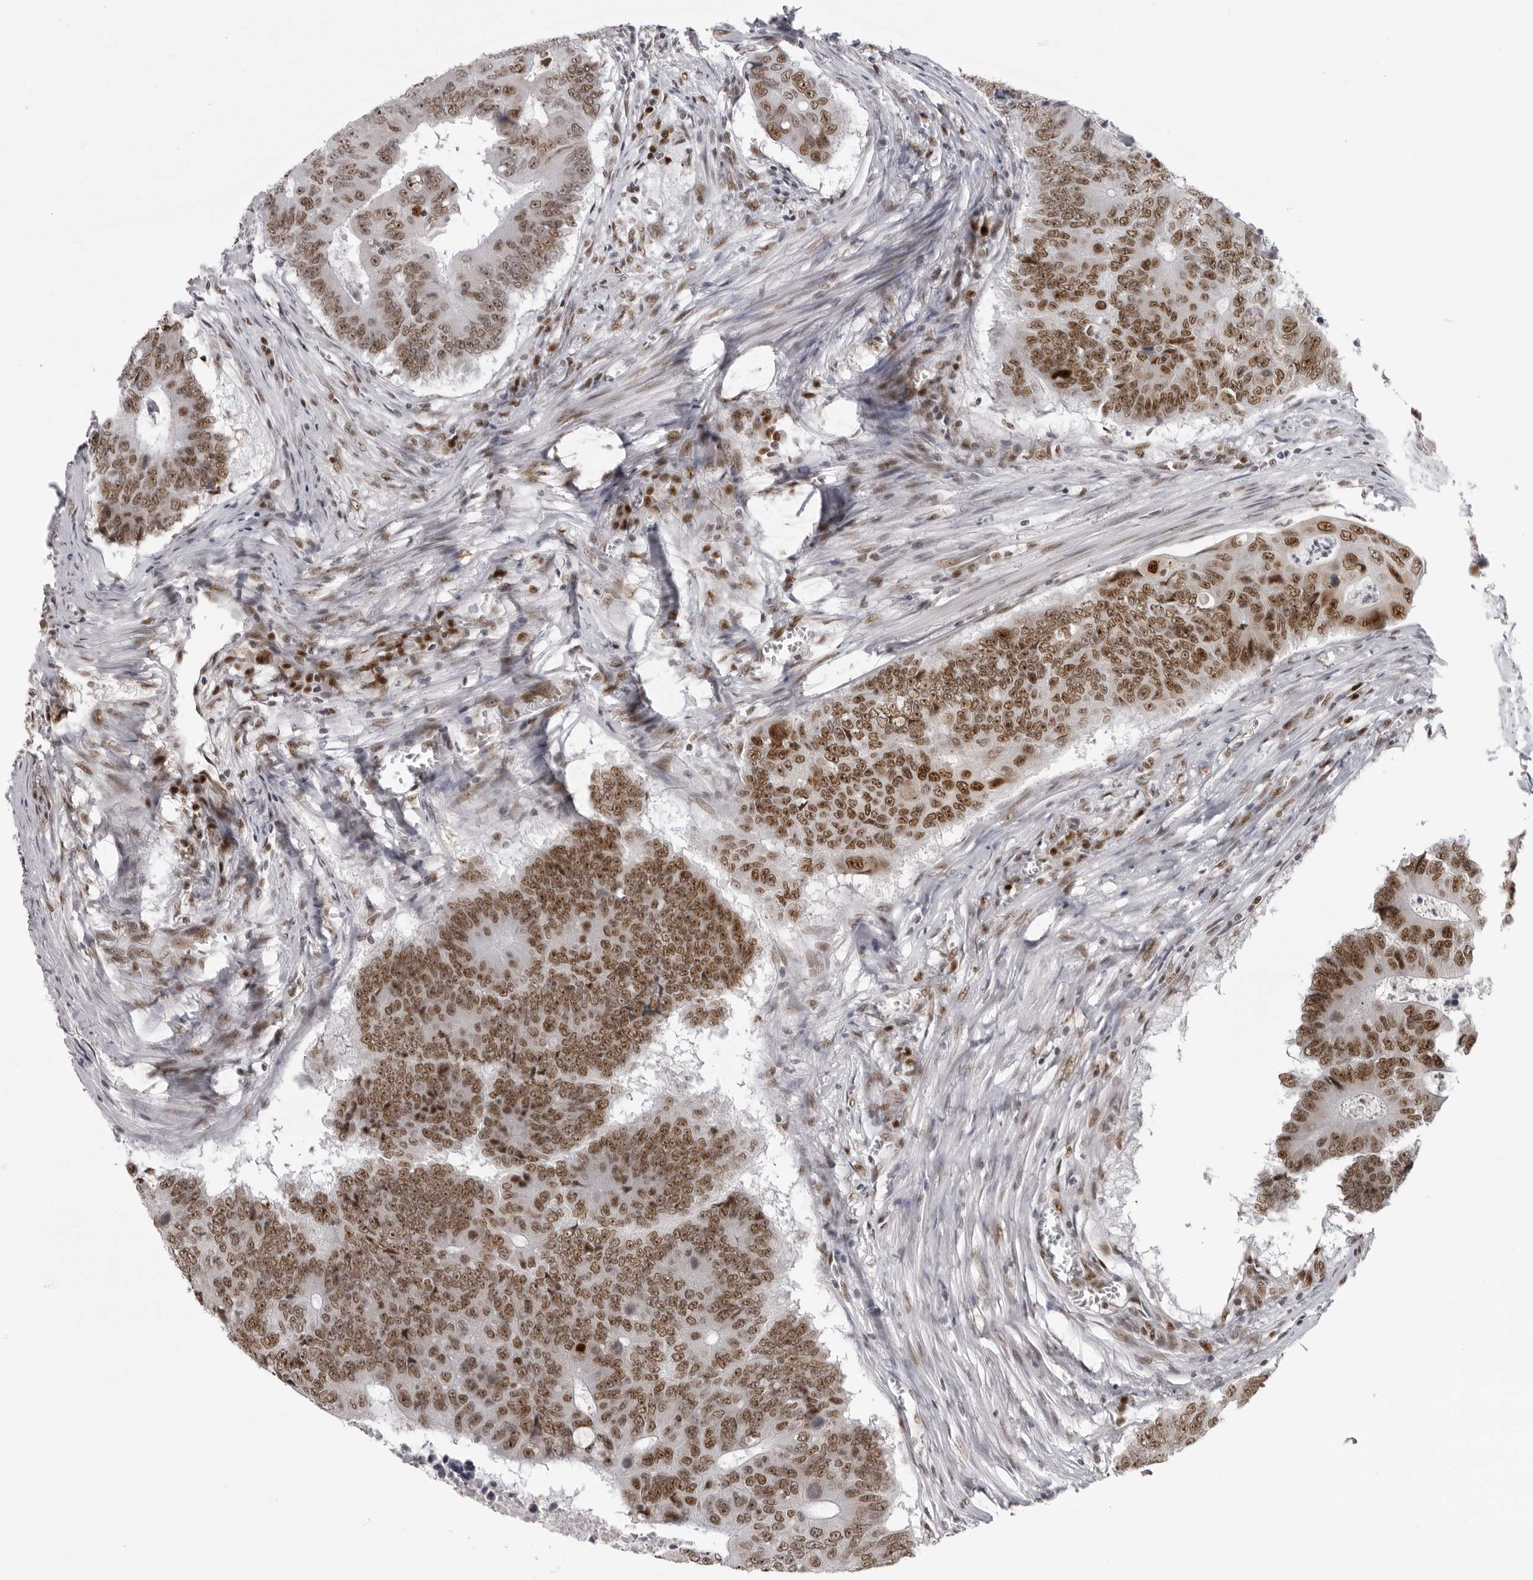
{"staining": {"intensity": "moderate", "quantity": ">75%", "location": "nuclear"}, "tissue": "colorectal cancer", "cell_type": "Tumor cells", "image_type": "cancer", "snomed": [{"axis": "morphology", "description": "Adenocarcinoma, NOS"}, {"axis": "topography", "description": "Colon"}], "caption": "This image displays adenocarcinoma (colorectal) stained with IHC to label a protein in brown. The nuclear of tumor cells show moderate positivity for the protein. Nuclei are counter-stained blue.", "gene": "HEXIM2", "patient": {"sex": "male", "age": 87}}